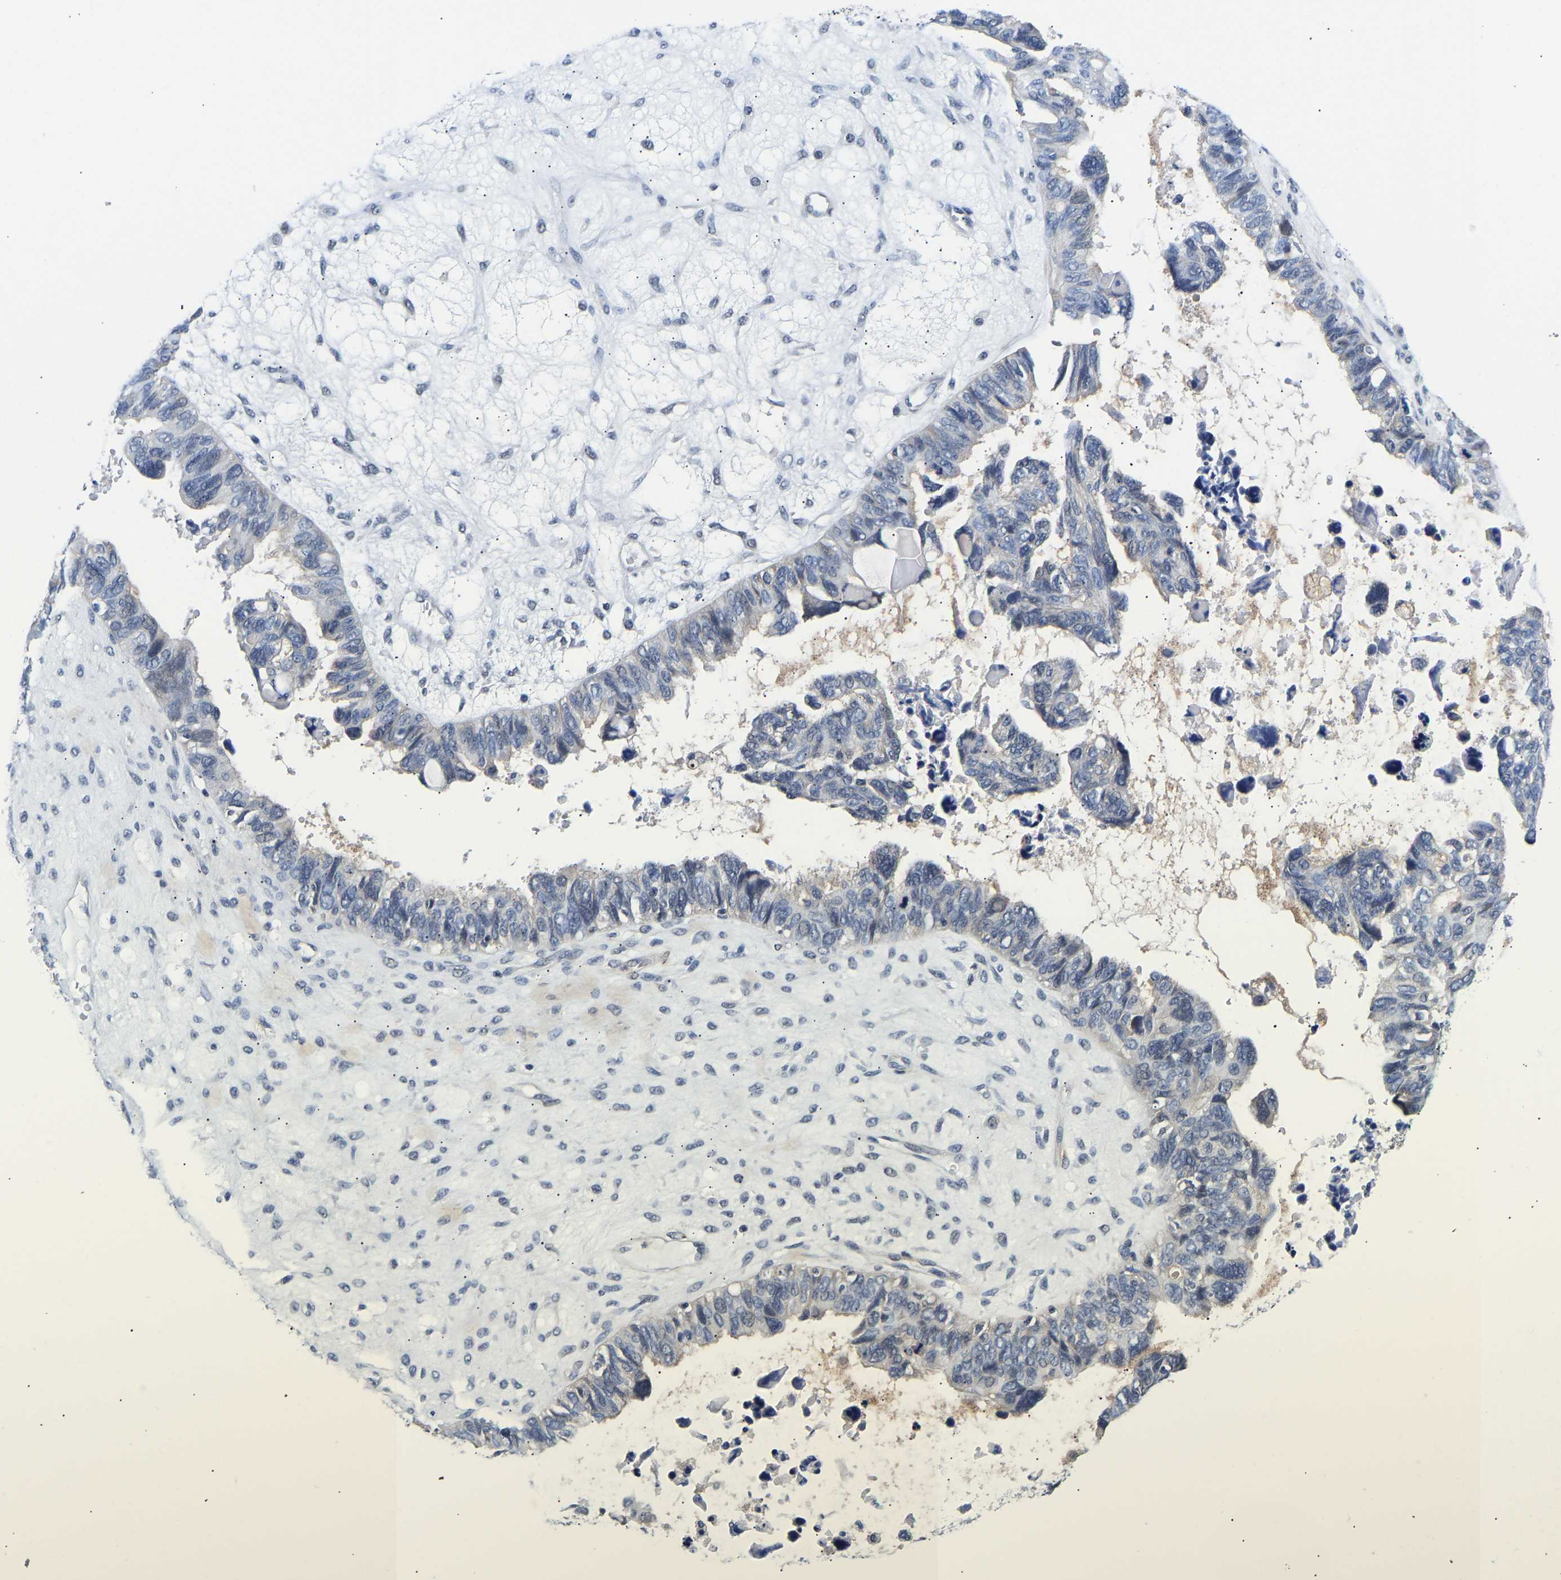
{"staining": {"intensity": "negative", "quantity": "none", "location": "none"}, "tissue": "ovarian cancer", "cell_type": "Tumor cells", "image_type": "cancer", "snomed": [{"axis": "morphology", "description": "Cystadenocarcinoma, serous, NOS"}, {"axis": "topography", "description": "Ovary"}], "caption": "There is no significant positivity in tumor cells of ovarian cancer.", "gene": "METTL16", "patient": {"sex": "female", "age": 79}}